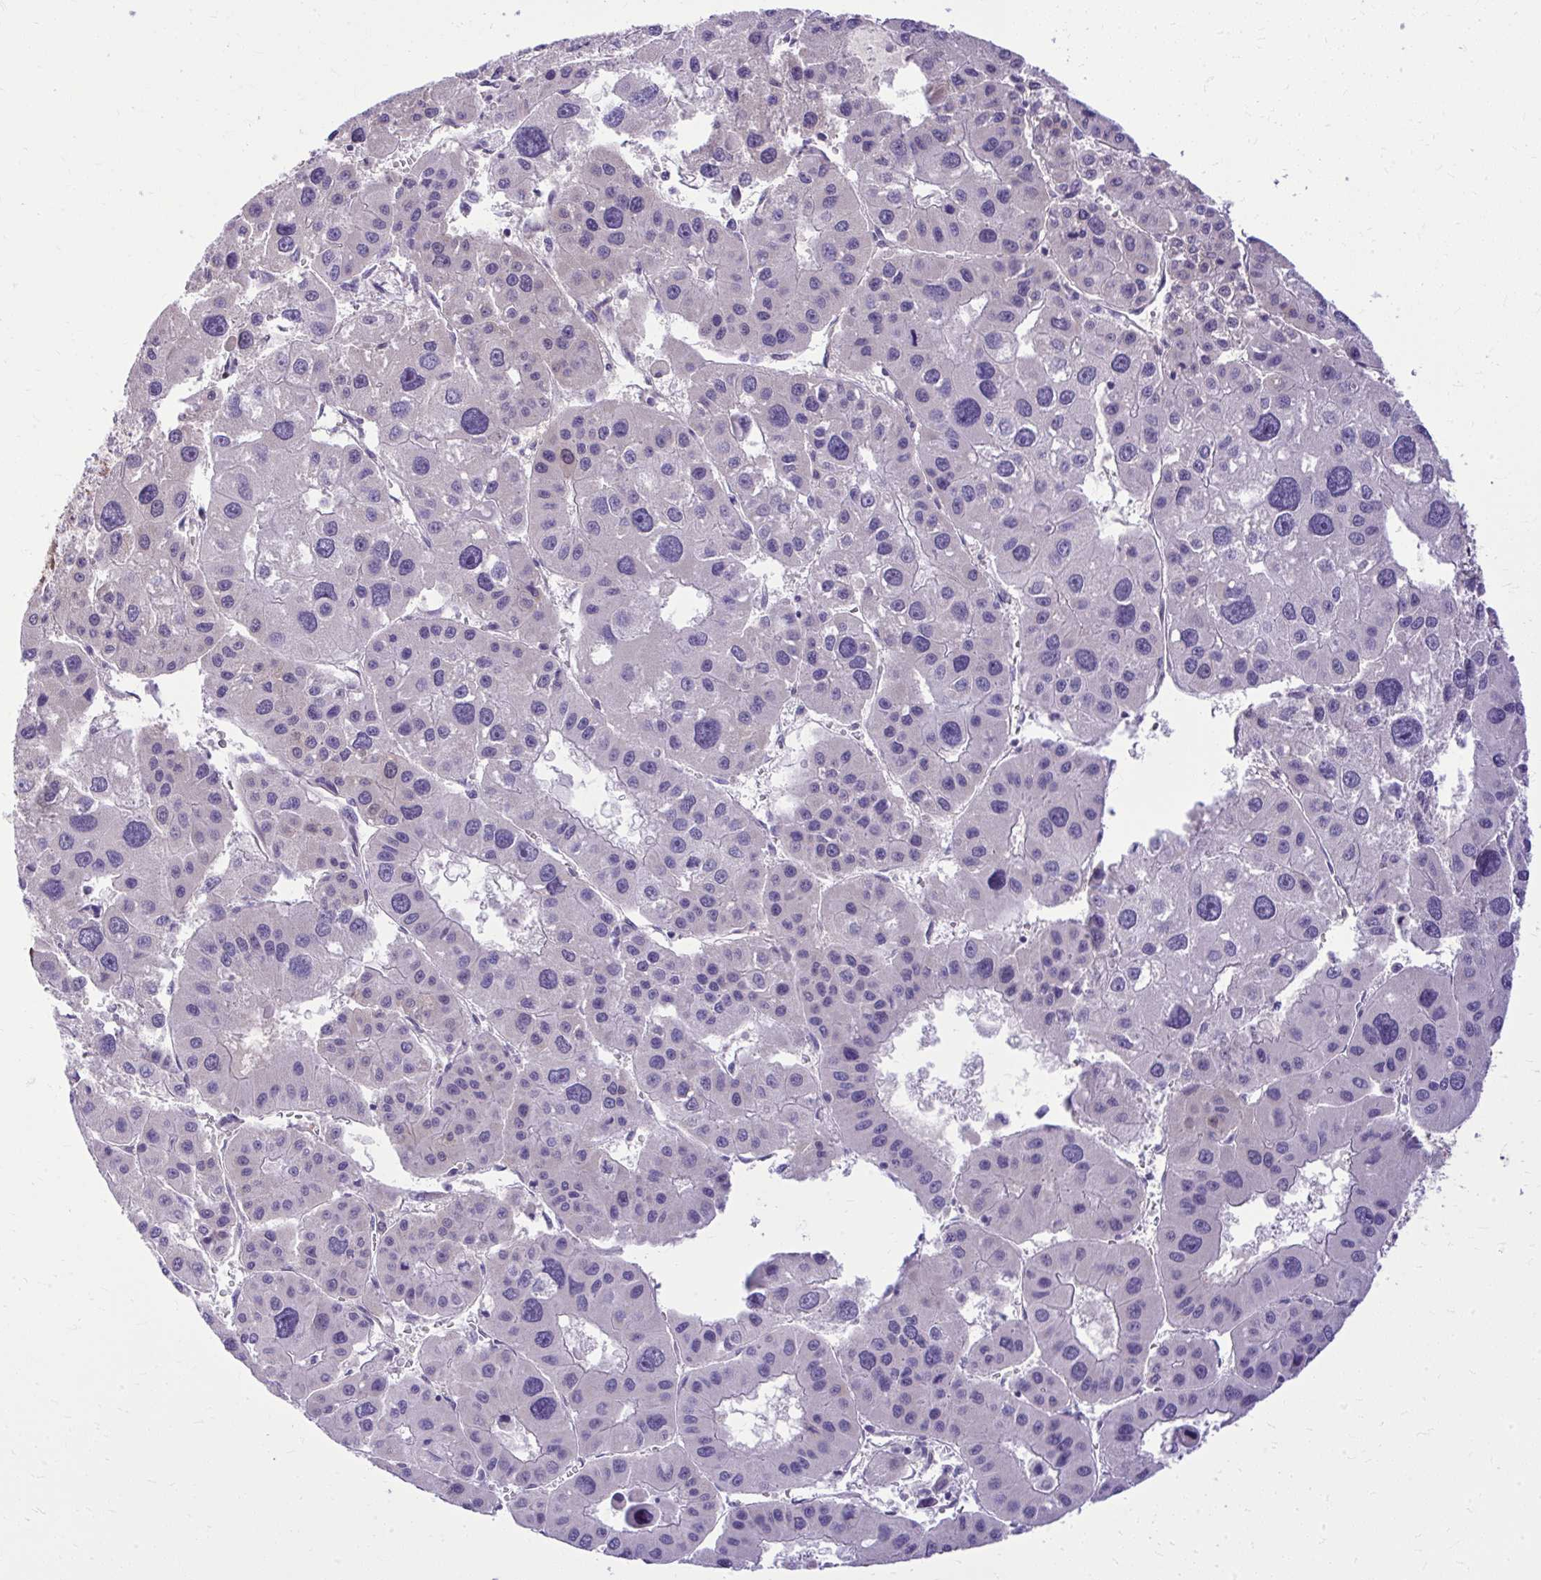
{"staining": {"intensity": "negative", "quantity": "none", "location": "none"}, "tissue": "liver cancer", "cell_type": "Tumor cells", "image_type": "cancer", "snomed": [{"axis": "morphology", "description": "Carcinoma, Hepatocellular, NOS"}, {"axis": "topography", "description": "Liver"}], "caption": "Image shows no significant protein positivity in tumor cells of liver hepatocellular carcinoma.", "gene": "NNMT", "patient": {"sex": "male", "age": 73}}